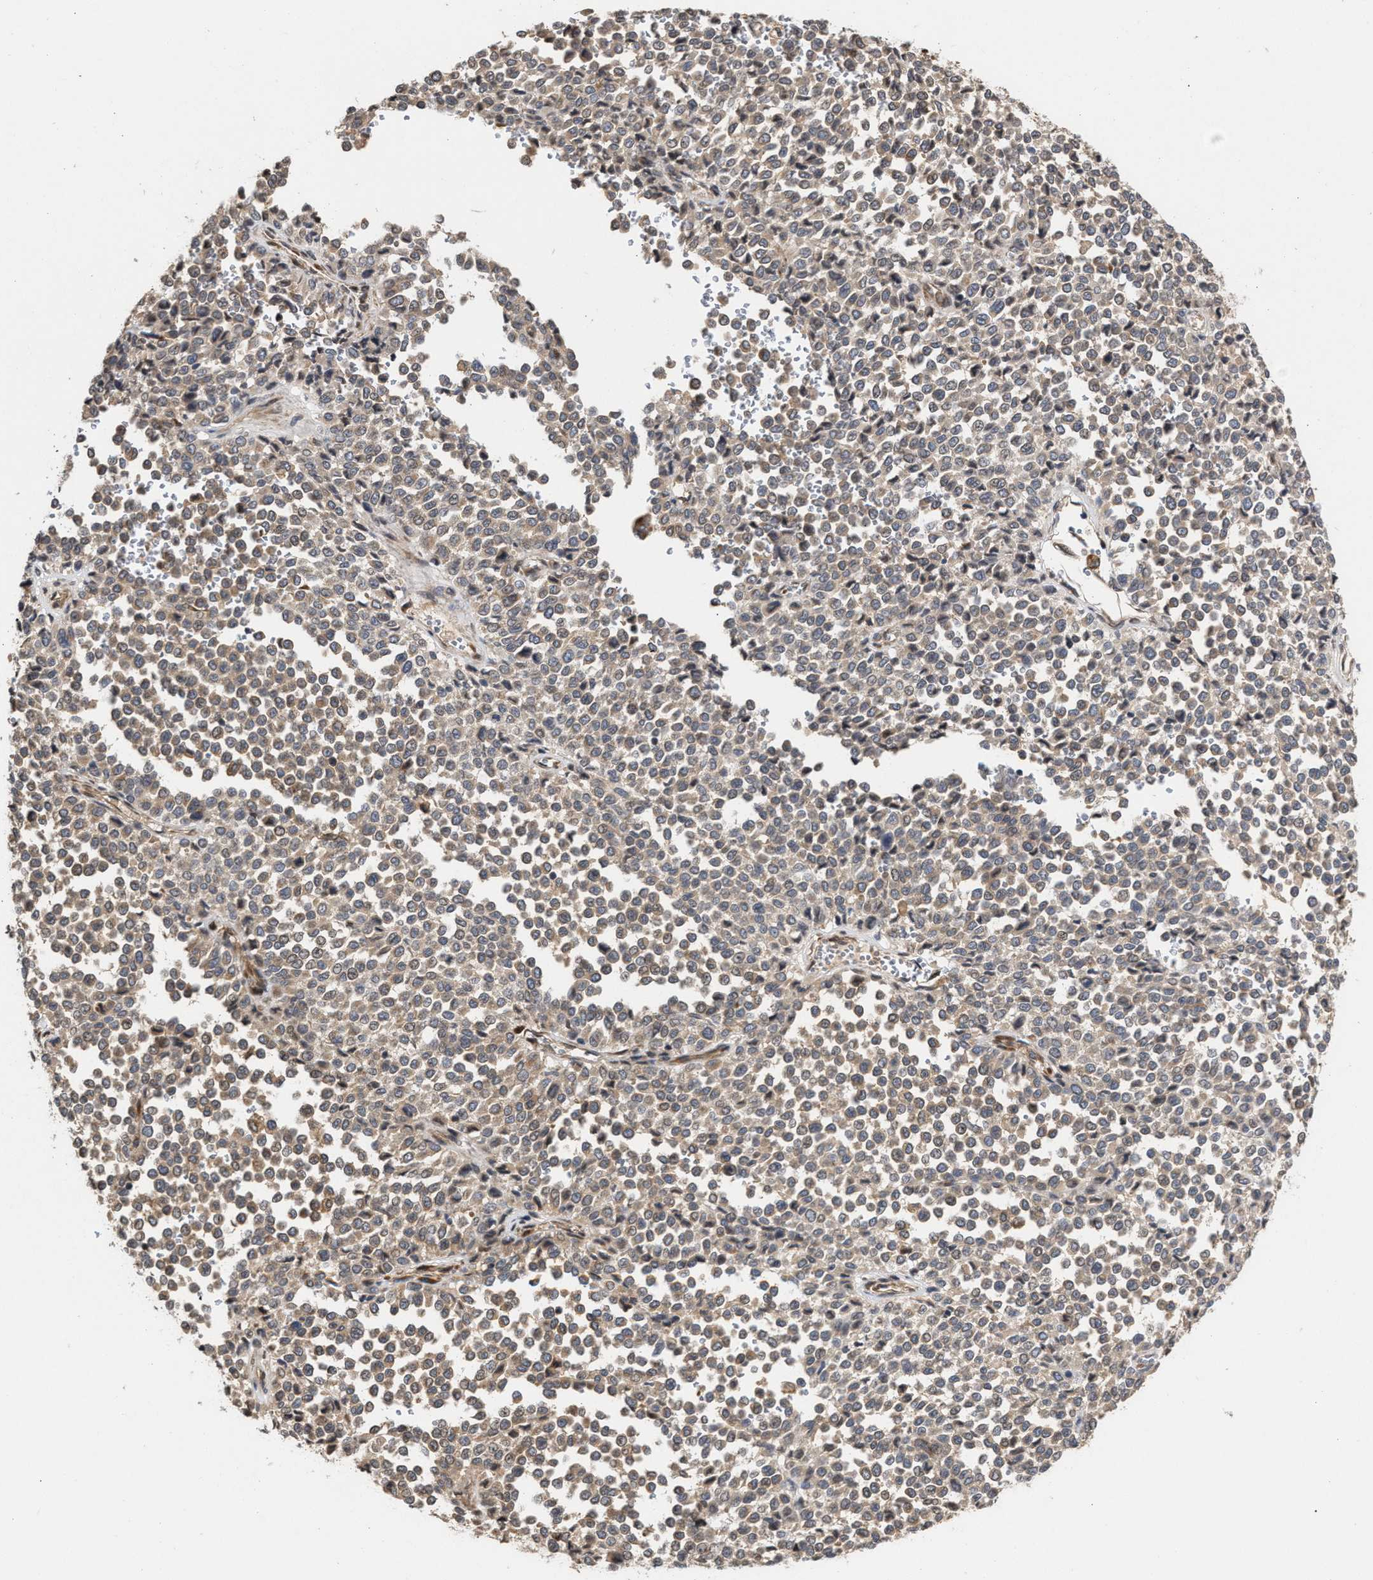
{"staining": {"intensity": "weak", "quantity": ">75%", "location": "cytoplasmic/membranous"}, "tissue": "melanoma", "cell_type": "Tumor cells", "image_type": "cancer", "snomed": [{"axis": "morphology", "description": "Malignant melanoma, Metastatic site"}, {"axis": "topography", "description": "Pancreas"}], "caption": "Protein positivity by IHC exhibits weak cytoplasmic/membranous expression in about >75% of tumor cells in malignant melanoma (metastatic site).", "gene": "SAR1A", "patient": {"sex": "female", "age": 30}}